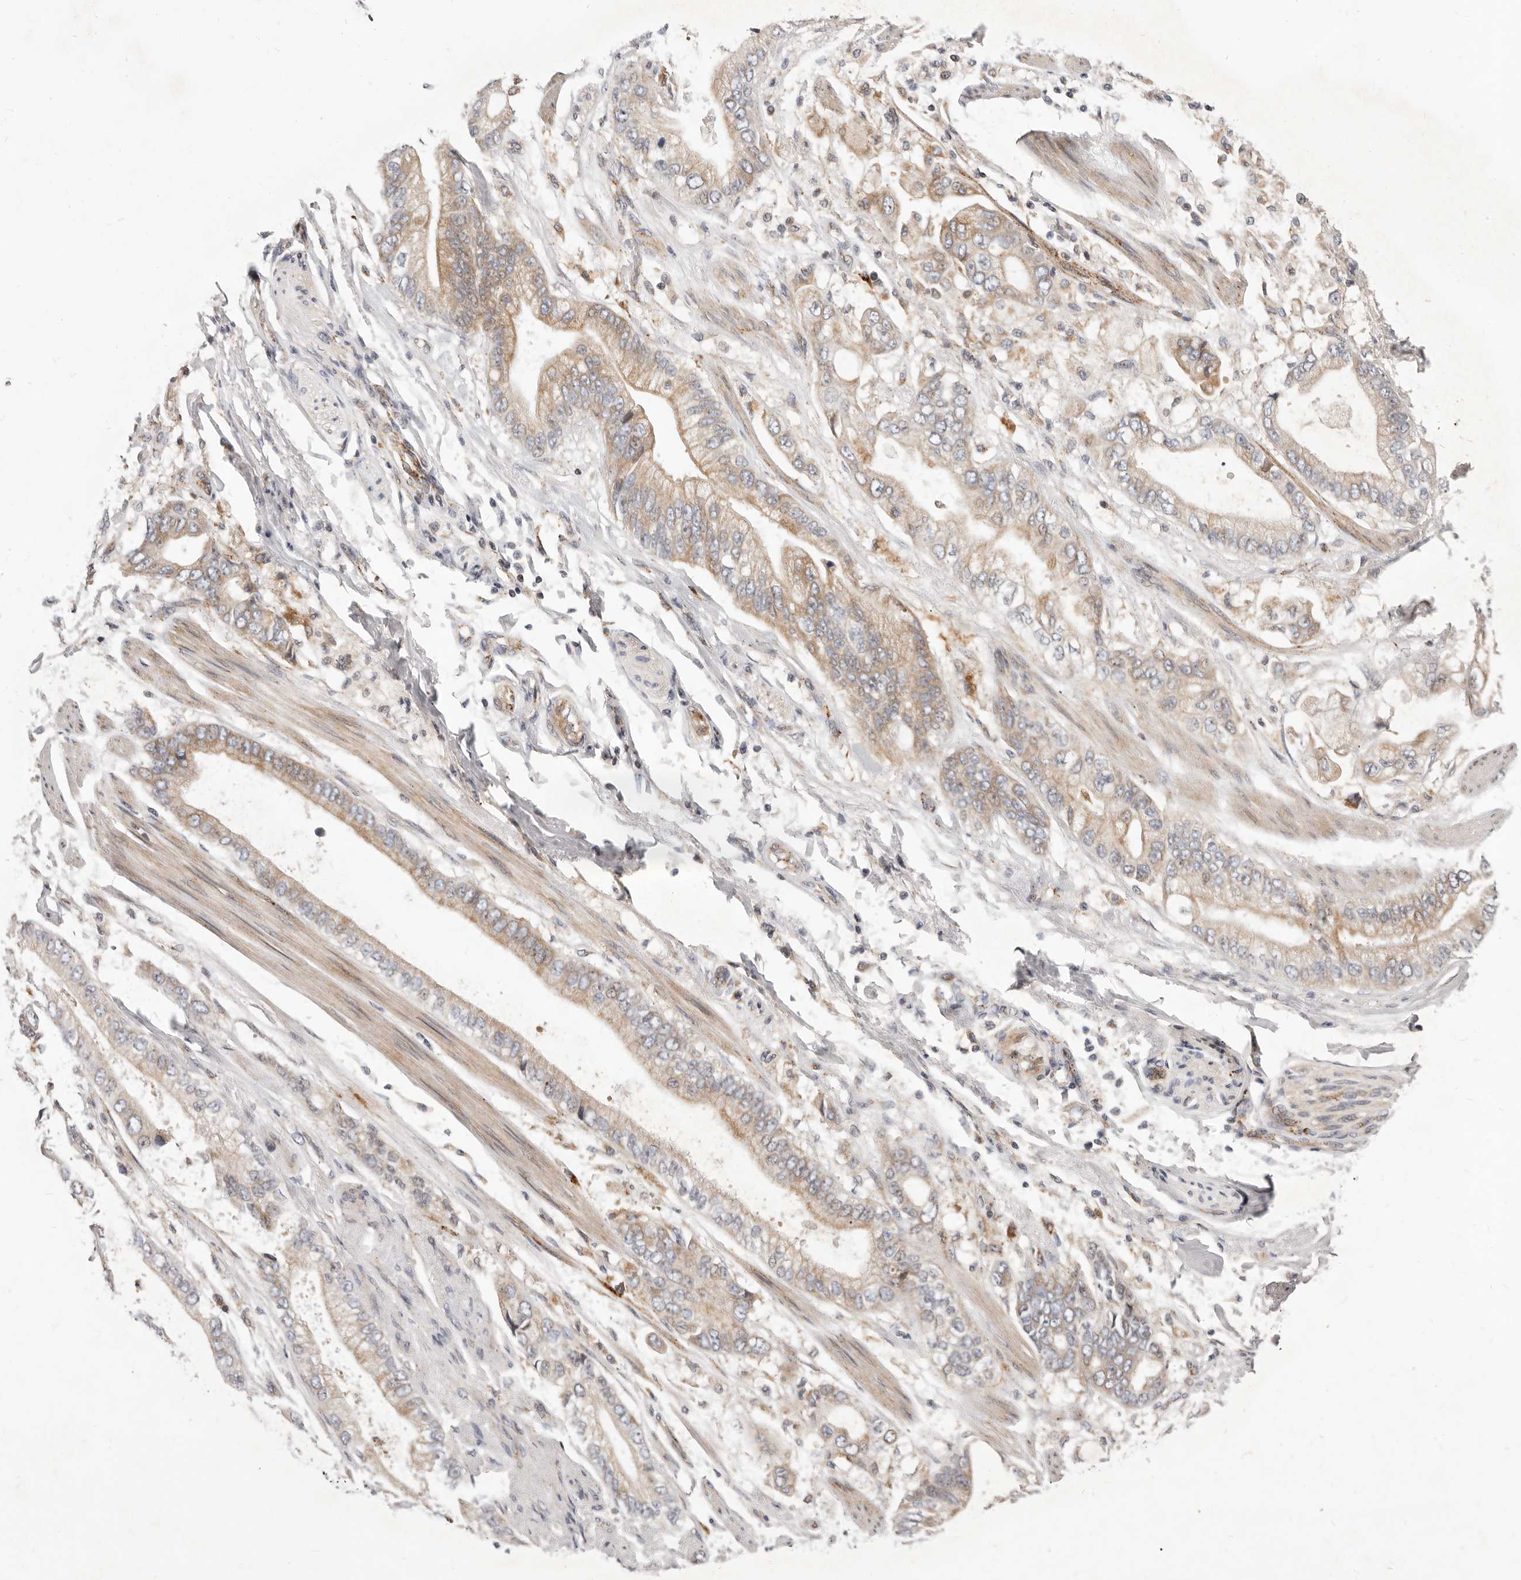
{"staining": {"intensity": "weak", "quantity": "25%-75%", "location": "cytoplasmic/membranous"}, "tissue": "stomach cancer", "cell_type": "Tumor cells", "image_type": "cancer", "snomed": [{"axis": "morphology", "description": "Normal tissue, NOS"}, {"axis": "morphology", "description": "Adenocarcinoma, NOS"}, {"axis": "topography", "description": "Stomach"}], "caption": "A brown stain shows weak cytoplasmic/membranous staining of a protein in adenocarcinoma (stomach) tumor cells.", "gene": "TOR3A", "patient": {"sex": "male", "age": 62}}